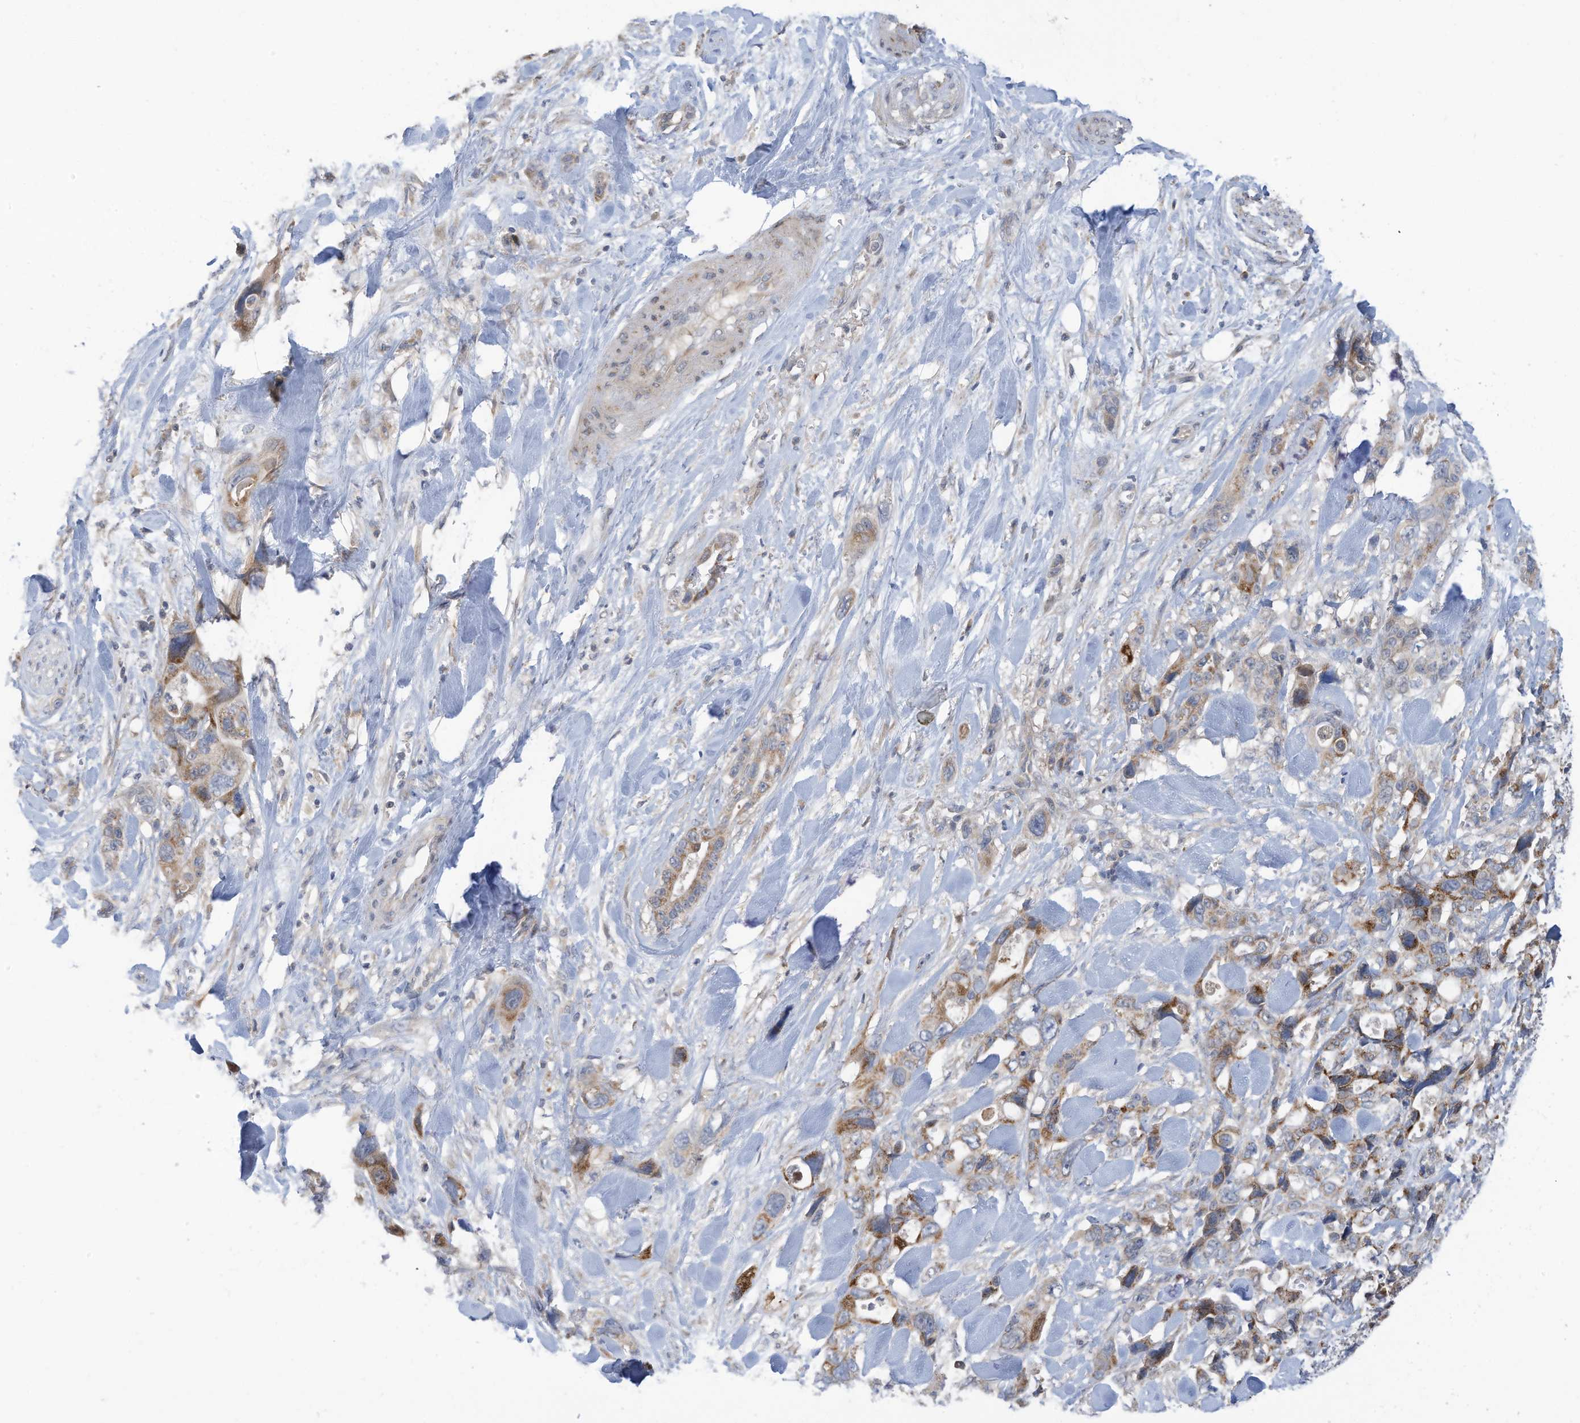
{"staining": {"intensity": "moderate", "quantity": "25%-75%", "location": "cytoplasmic/membranous"}, "tissue": "pancreatic cancer", "cell_type": "Tumor cells", "image_type": "cancer", "snomed": [{"axis": "morphology", "description": "Adenocarcinoma, NOS"}, {"axis": "topography", "description": "Pancreas"}], "caption": "The photomicrograph reveals staining of pancreatic cancer, revealing moderate cytoplasmic/membranous protein positivity (brown color) within tumor cells.", "gene": "SCGB1D2", "patient": {"sex": "male", "age": 46}}